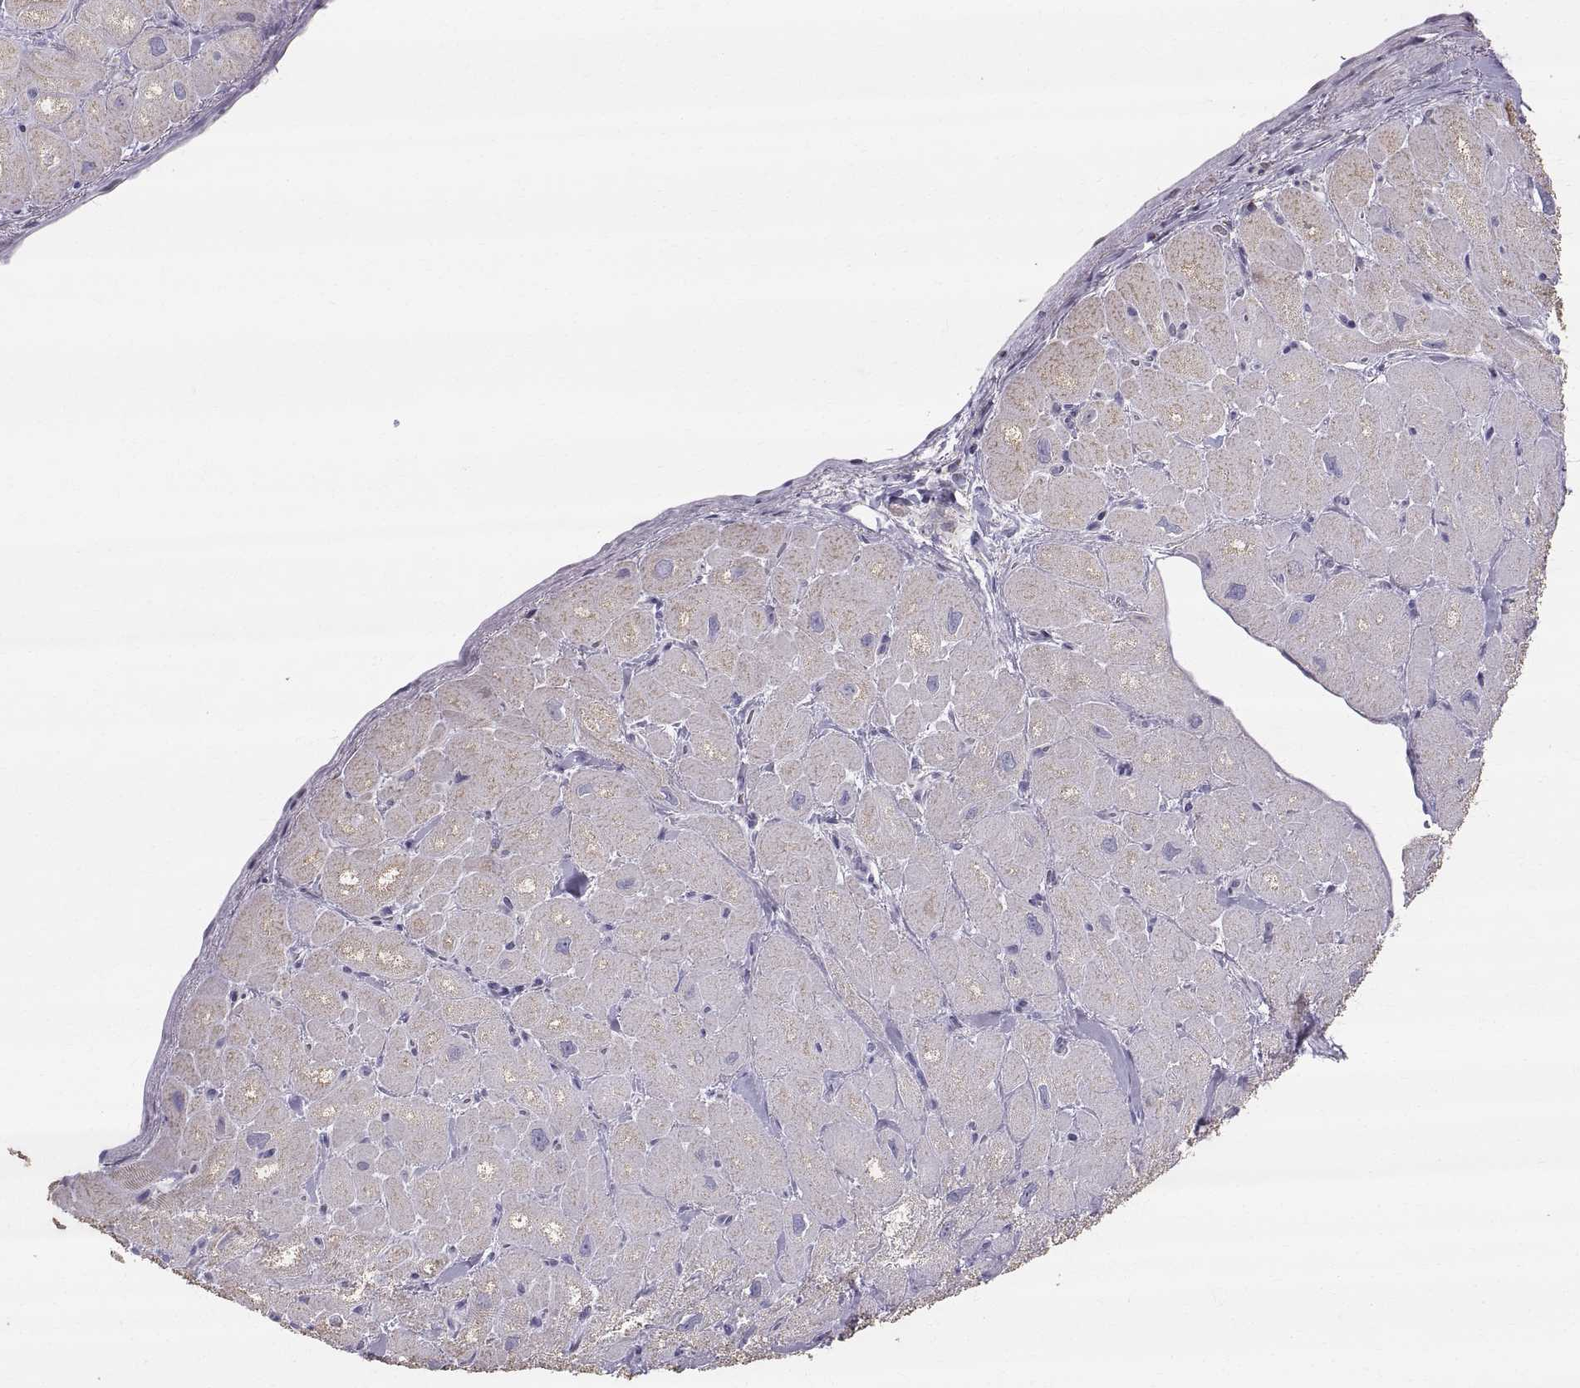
{"staining": {"intensity": "negative", "quantity": "none", "location": "none"}, "tissue": "heart muscle", "cell_type": "Cardiomyocytes", "image_type": "normal", "snomed": [{"axis": "morphology", "description": "Normal tissue, NOS"}, {"axis": "topography", "description": "Heart"}], "caption": "Immunohistochemical staining of normal heart muscle exhibits no significant expression in cardiomyocytes.", "gene": "STMND1", "patient": {"sex": "male", "age": 60}}